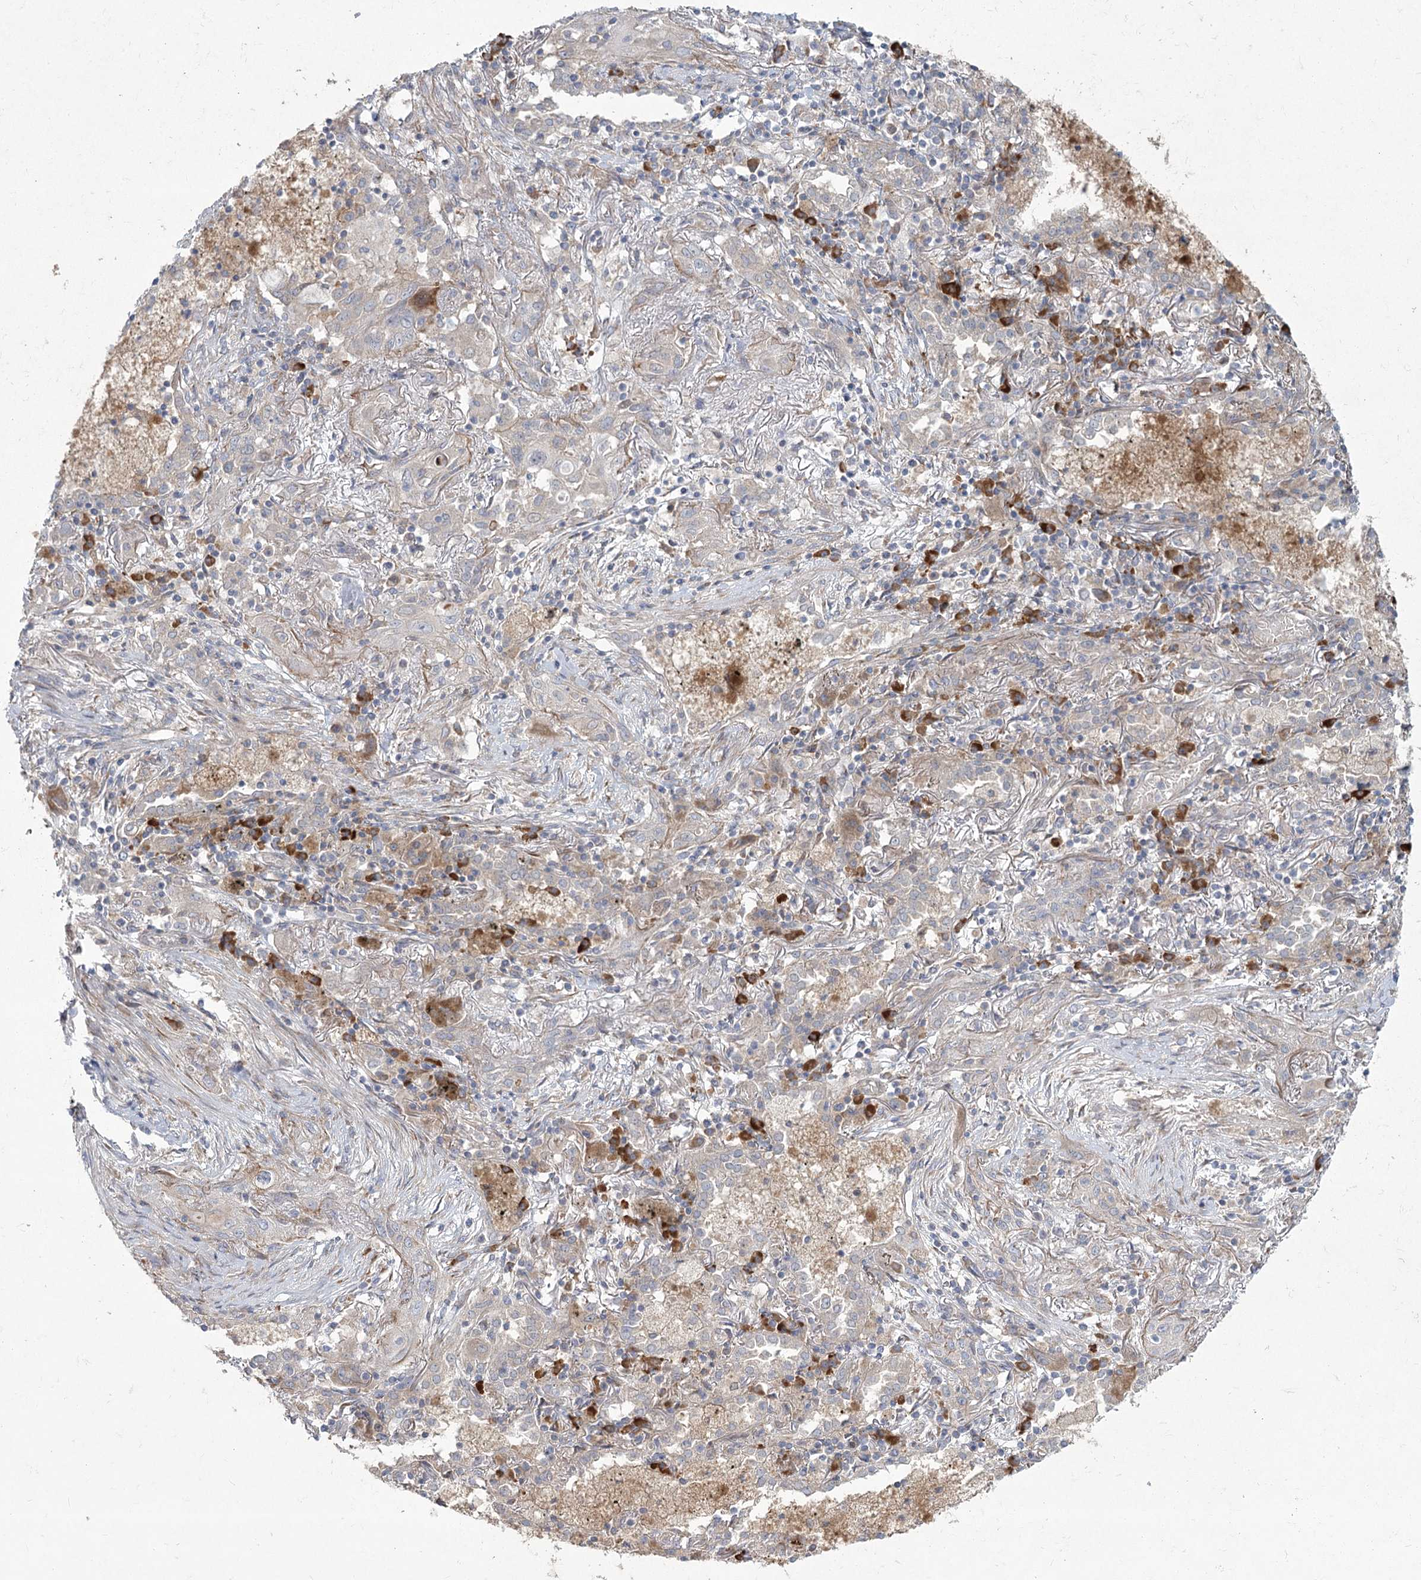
{"staining": {"intensity": "negative", "quantity": "none", "location": "none"}, "tissue": "lung cancer", "cell_type": "Tumor cells", "image_type": "cancer", "snomed": [{"axis": "morphology", "description": "Squamous cell carcinoma, NOS"}, {"axis": "topography", "description": "Lung"}], "caption": "Histopathology image shows no protein staining in tumor cells of lung squamous cell carcinoma tissue.", "gene": "CAMTA1", "patient": {"sex": "female", "age": 47}}